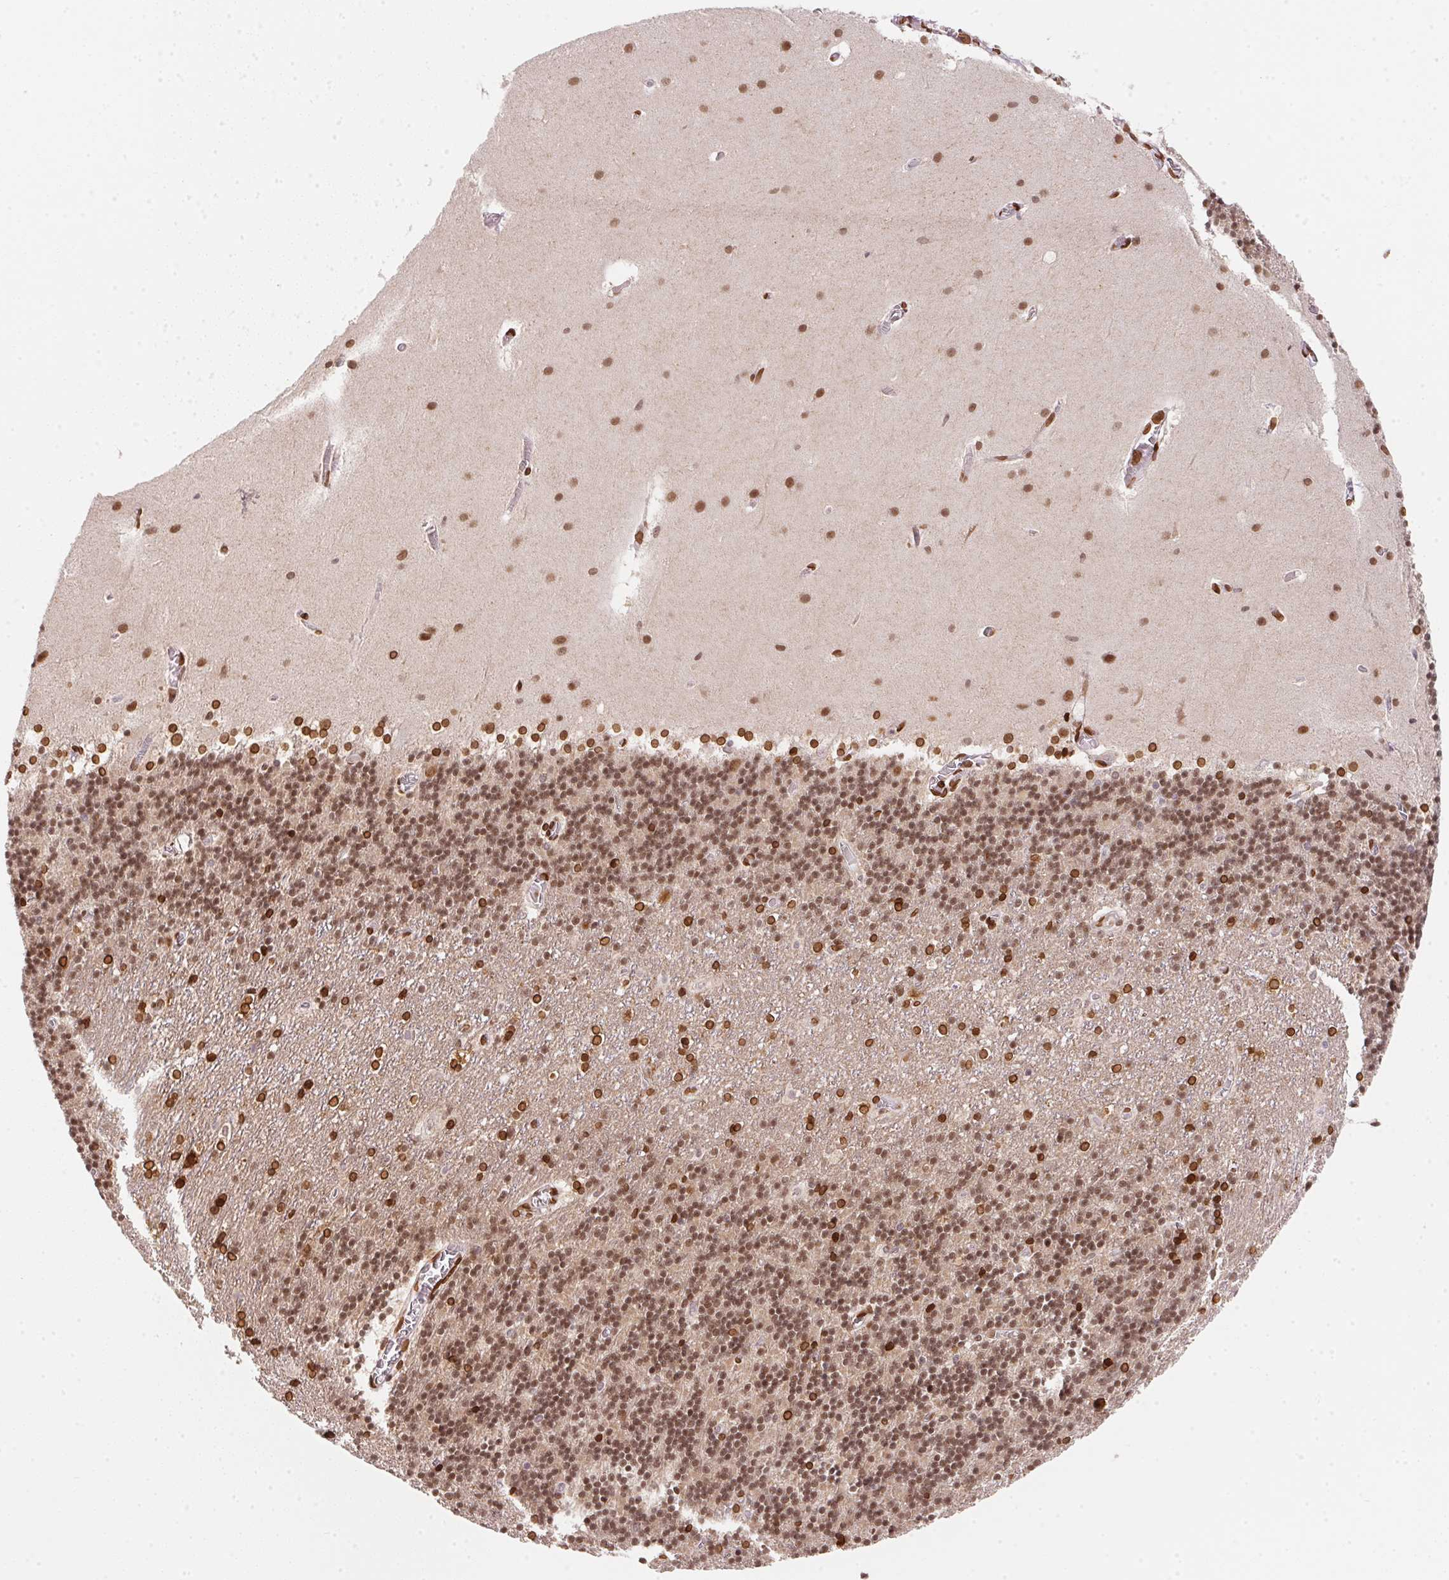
{"staining": {"intensity": "moderate", "quantity": "25%-75%", "location": "nuclear"}, "tissue": "cerebellum", "cell_type": "Cells in granular layer", "image_type": "normal", "snomed": [{"axis": "morphology", "description": "Normal tissue, NOS"}, {"axis": "topography", "description": "Cerebellum"}], "caption": "Protein staining of unremarkable cerebellum shows moderate nuclear staining in about 25%-75% of cells in granular layer.", "gene": "SAP30BP", "patient": {"sex": "male", "age": 70}}